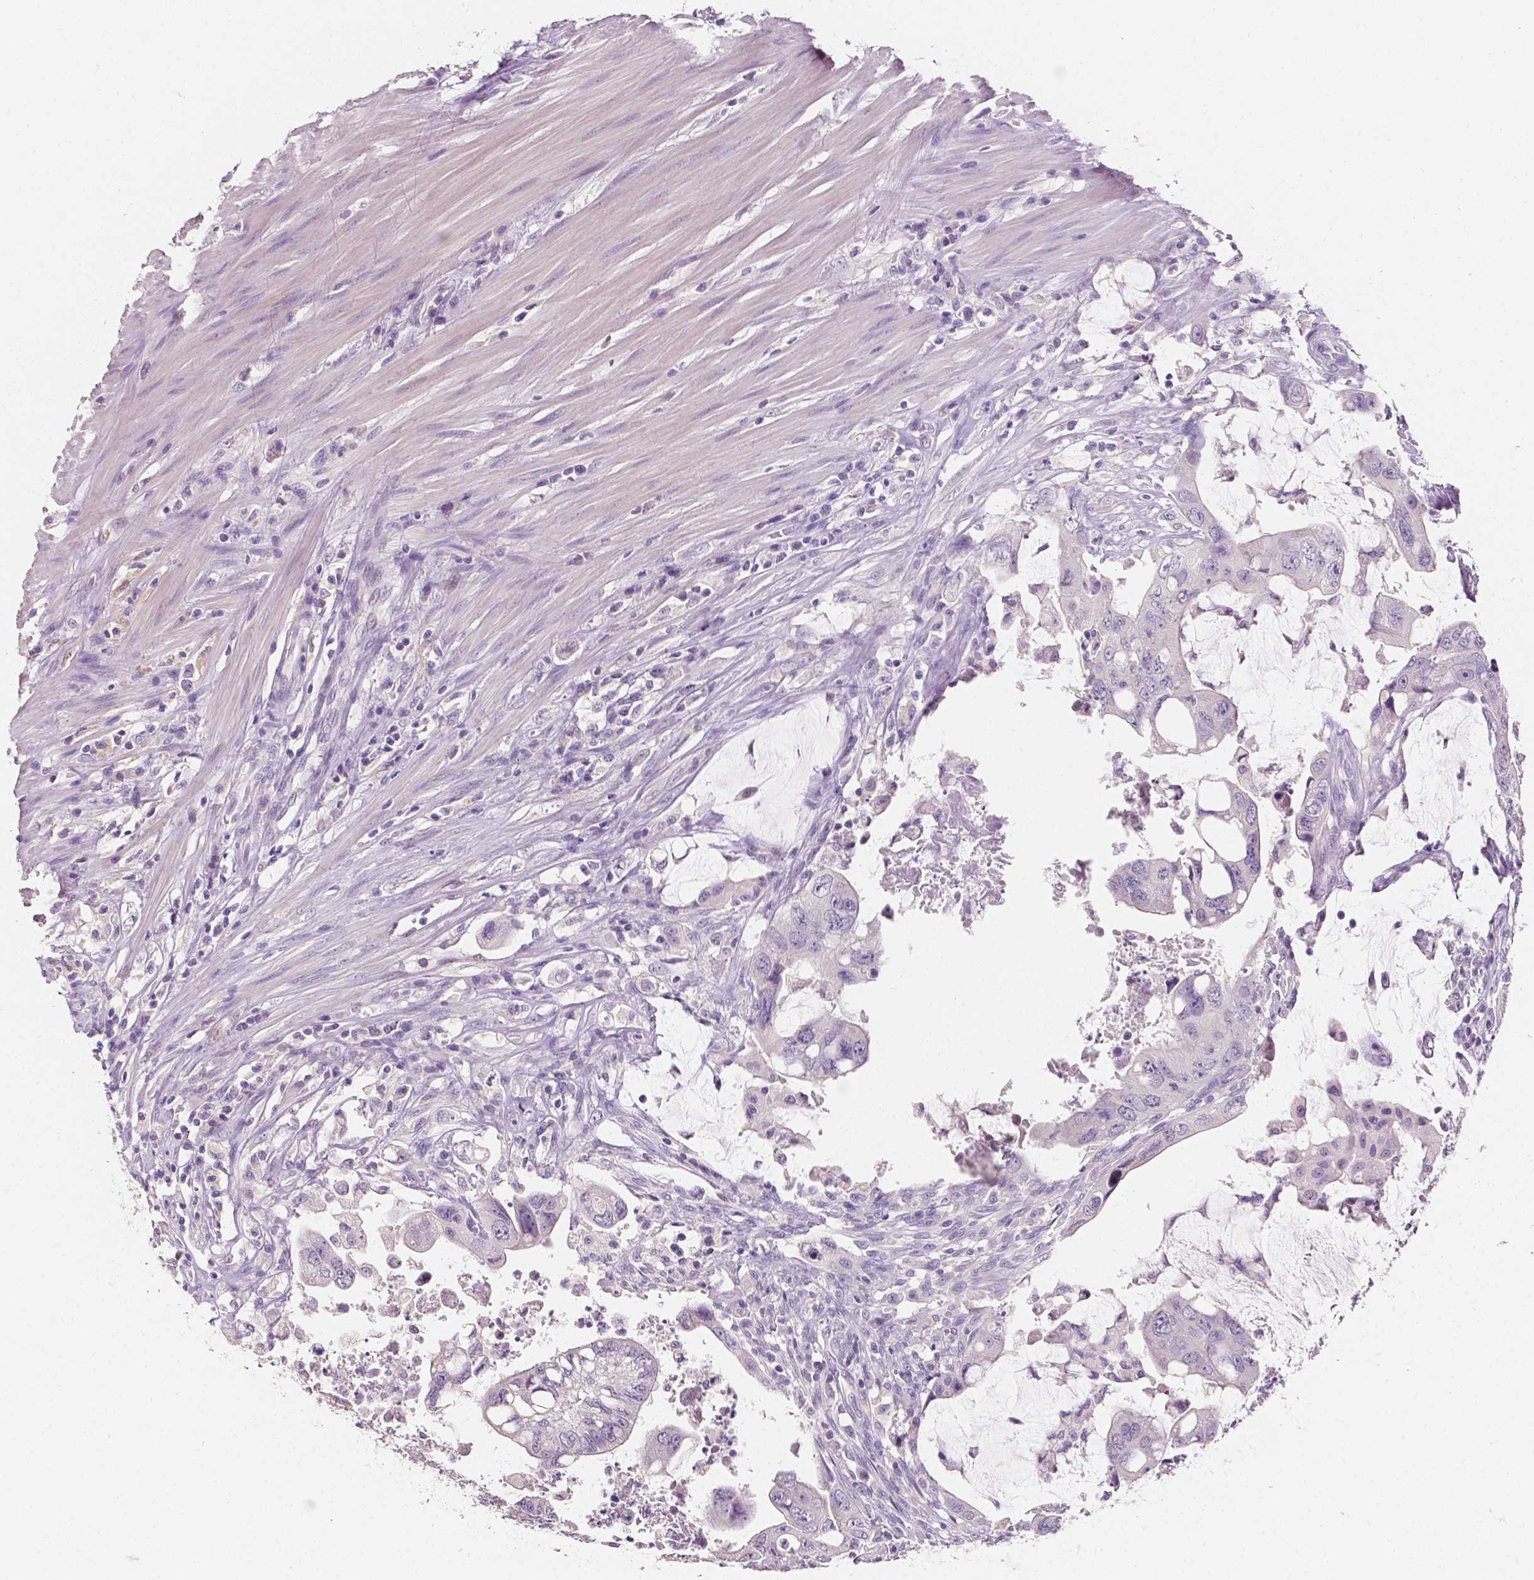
{"staining": {"intensity": "negative", "quantity": "none", "location": "none"}, "tissue": "colorectal cancer", "cell_type": "Tumor cells", "image_type": "cancer", "snomed": [{"axis": "morphology", "description": "Adenocarcinoma, NOS"}, {"axis": "topography", "description": "Colon"}], "caption": "DAB immunohistochemical staining of human adenocarcinoma (colorectal) reveals no significant staining in tumor cells.", "gene": "TAL1", "patient": {"sex": "male", "age": 57}}